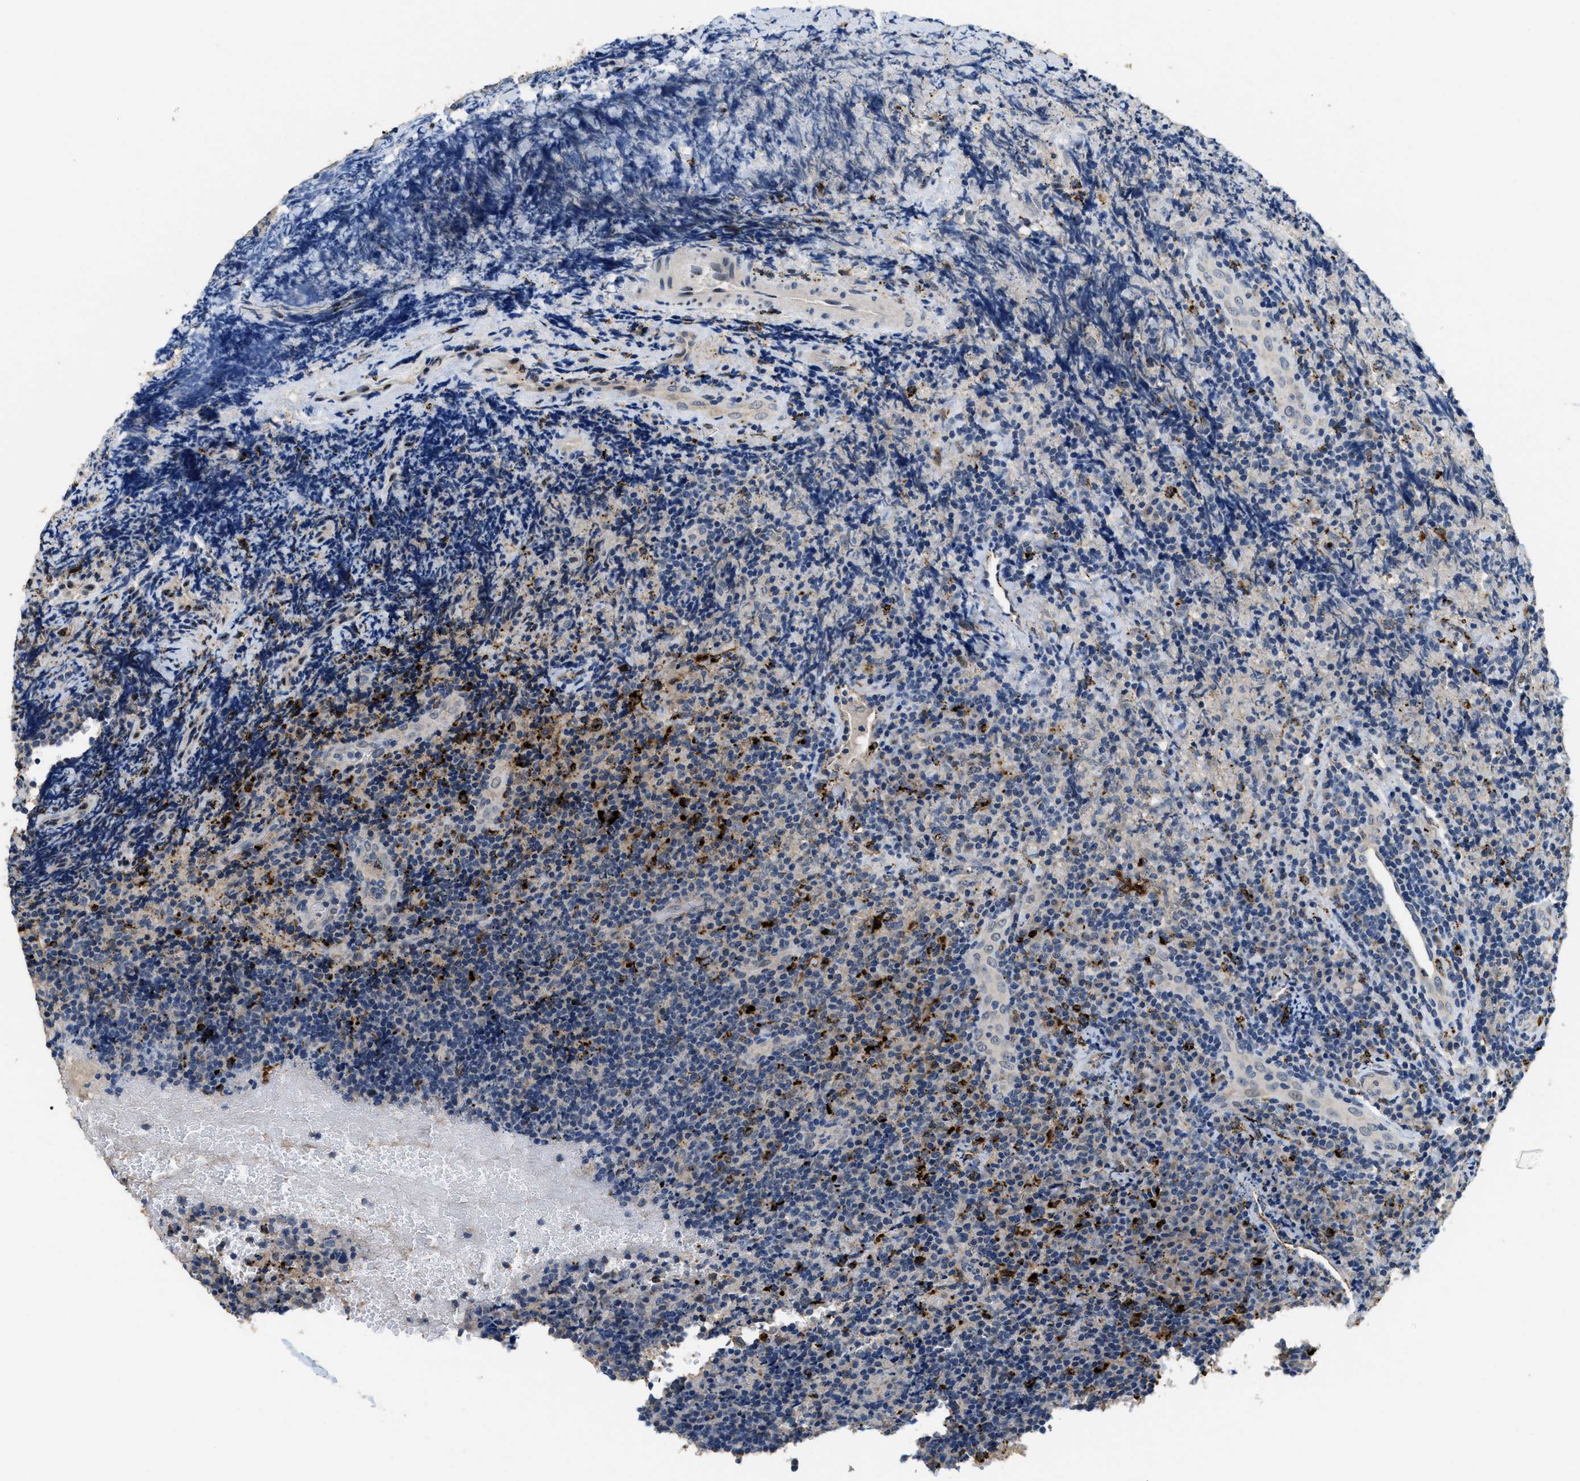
{"staining": {"intensity": "negative", "quantity": "none", "location": "none"}, "tissue": "lymphoma", "cell_type": "Tumor cells", "image_type": "cancer", "snomed": [{"axis": "morphology", "description": "Malignant lymphoma, non-Hodgkin's type, High grade"}, {"axis": "topography", "description": "Tonsil"}], "caption": "Protein analysis of malignant lymphoma, non-Hodgkin's type (high-grade) exhibits no significant staining in tumor cells.", "gene": "BMPR2", "patient": {"sex": "female", "age": 36}}